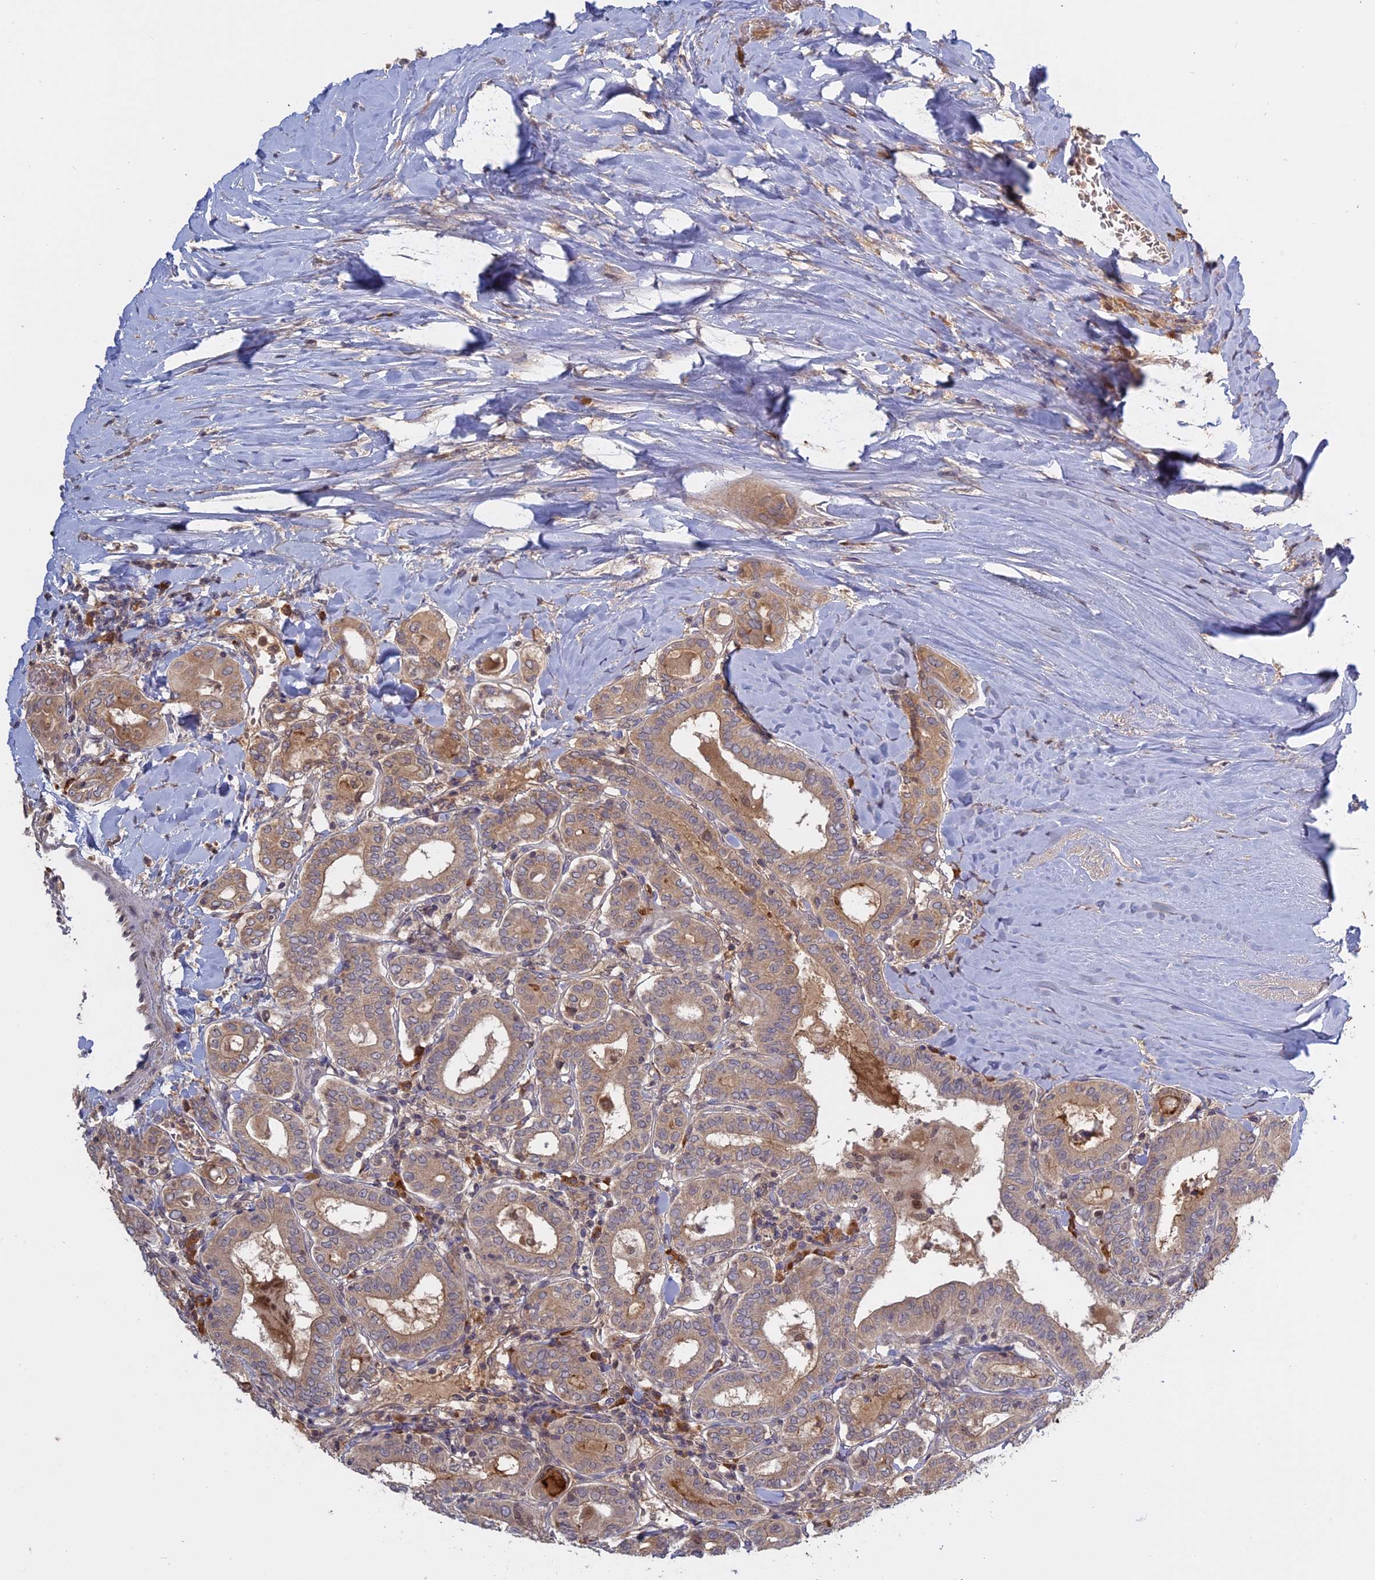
{"staining": {"intensity": "weak", "quantity": ">75%", "location": "cytoplasmic/membranous"}, "tissue": "thyroid cancer", "cell_type": "Tumor cells", "image_type": "cancer", "snomed": [{"axis": "morphology", "description": "Papillary adenocarcinoma, NOS"}, {"axis": "topography", "description": "Thyroid gland"}], "caption": "Weak cytoplasmic/membranous positivity for a protein is seen in about >75% of tumor cells of thyroid cancer using immunohistochemistry.", "gene": "TMEM208", "patient": {"sex": "female", "age": 72}}